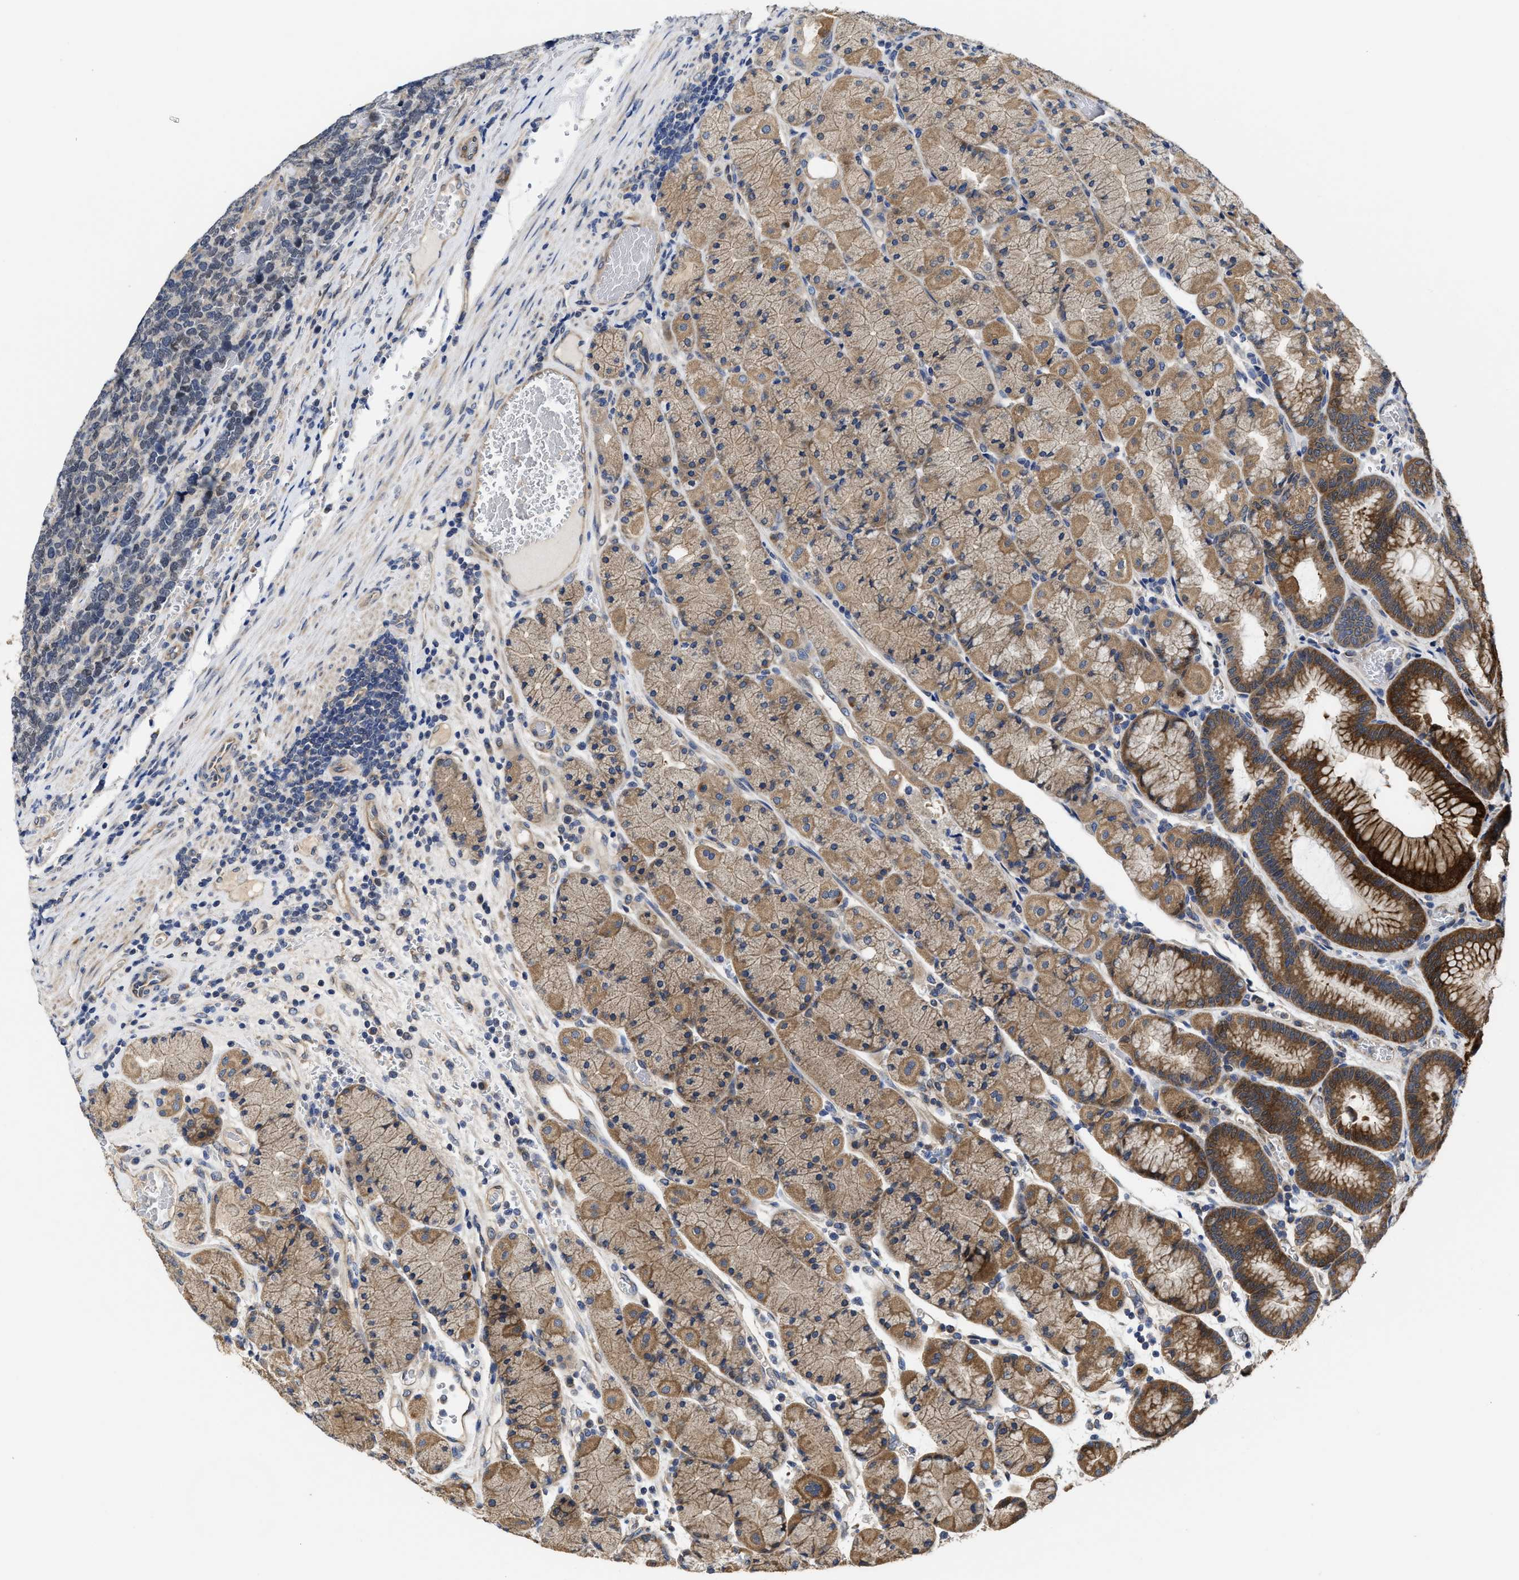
{"staining": {"intensity": "strong", "quantity": "25%-75%", "location": "cytoplasmic/membranous"}, "tissue": "stomach", "cell_type": "Glandular cells", "image_type": "normal", "snomed": [{"axis": "morphology", "description": "Normal tissue, NOS"}, {"axis": "morphology", "description": "Carcinoid, malignant, NOS"}, {"axis": "topography", "description": "Stomach, upper"}], "caption": "The photomicrograph shows immunohistochemical staining of normal stomach. There is strong cytoplasmic/membranous expression is identified in approximately 25%-75% of glandular cells. (DAB (3,3'-diaminobenzidine) IHC with brightfield microscopy, high magnification).", "gene": "TRAF6", "patient": {"sex": "male", "age": 39}}